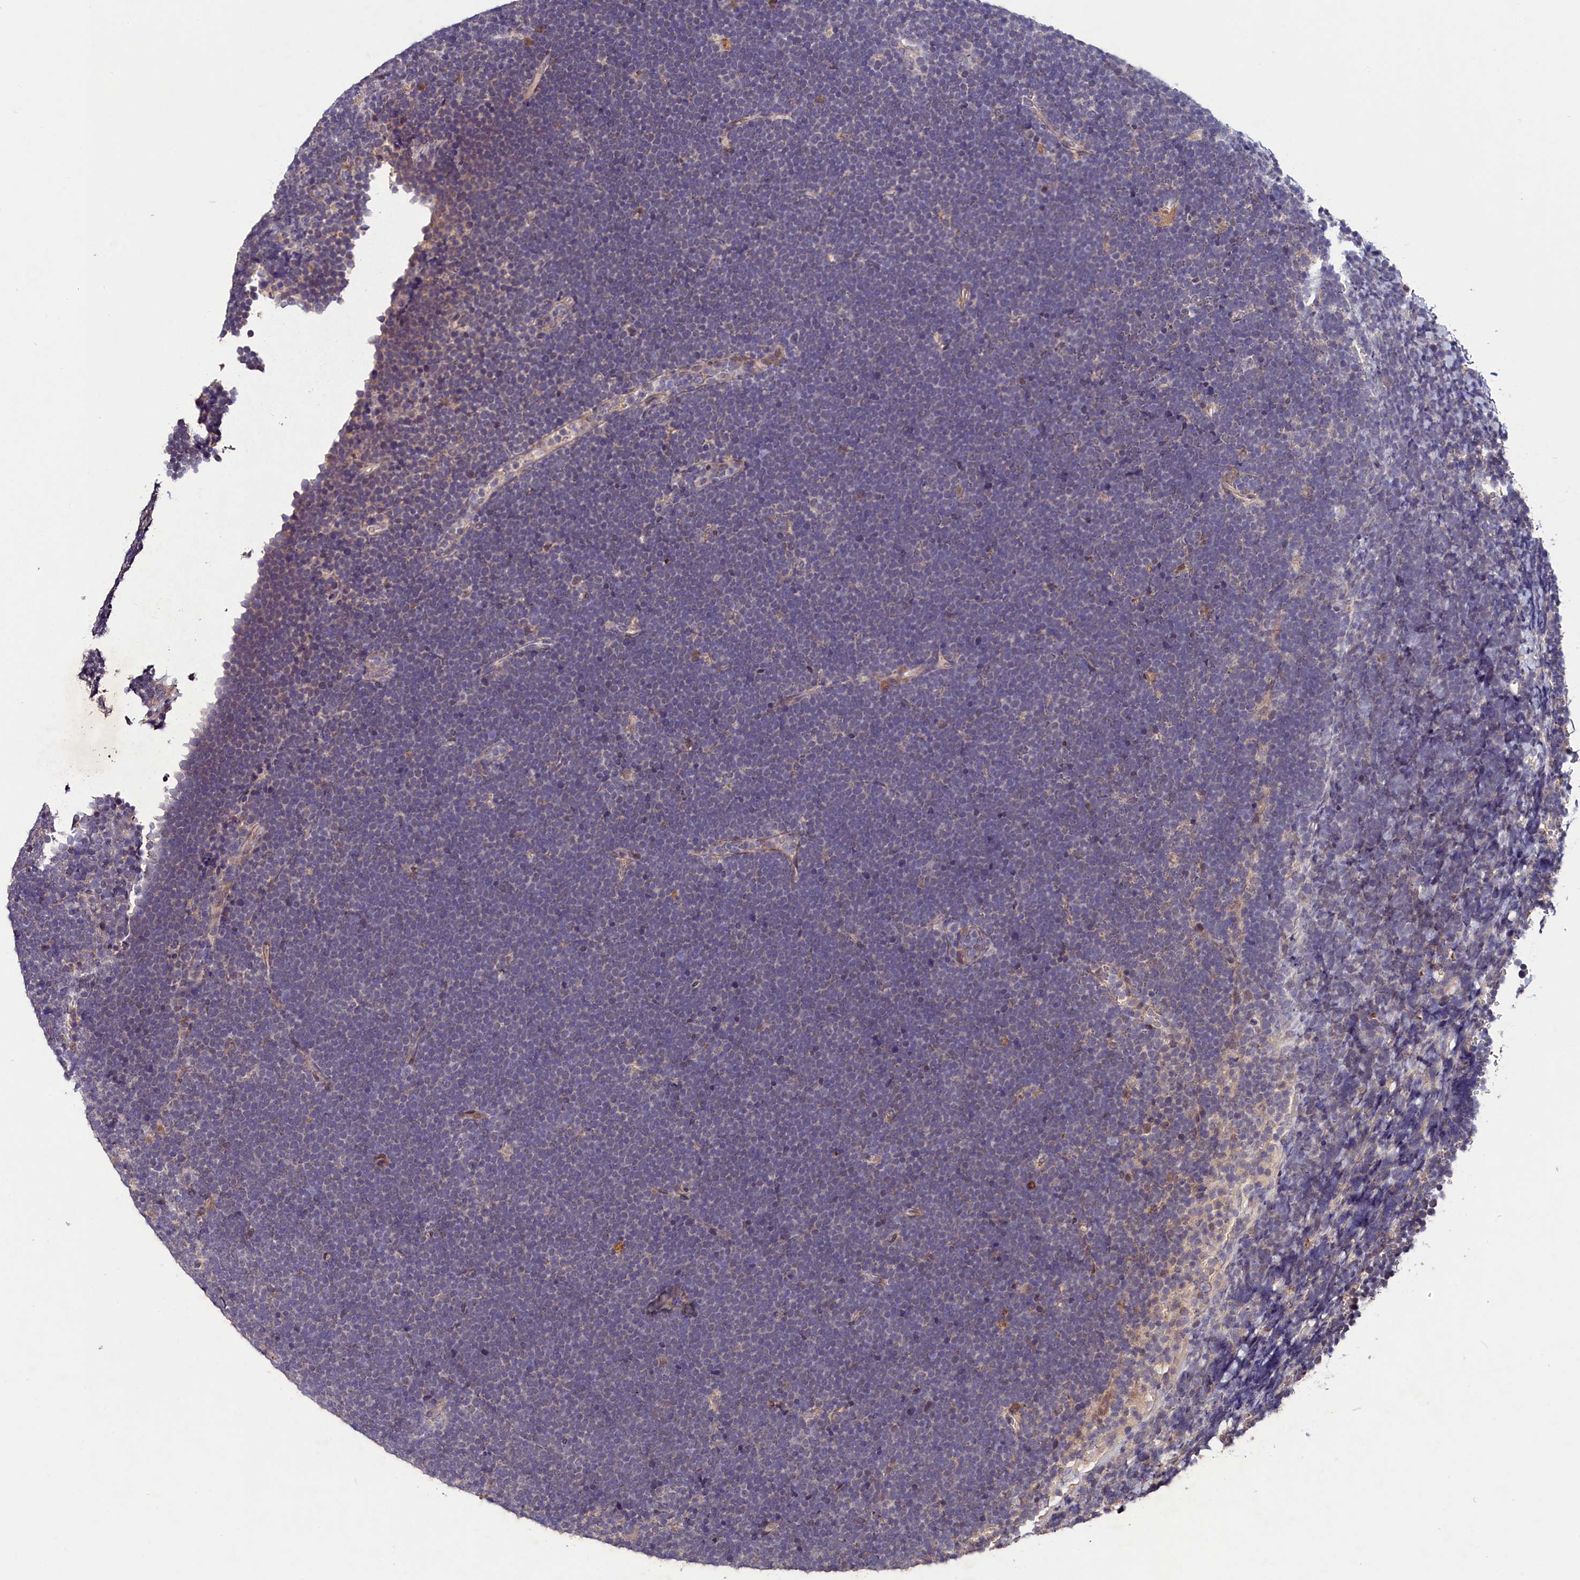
{"staining": {"intensity": "negative", "quantity": "none", "location": "none"}, "tissue": "lymphoma", "cell_type": "Tumor cells", "image_type": "cancer", "snomed": [{"axis": "morphology", "description": "Malignant lymphoma, non-Hodgkin's type, High grade"}, {"axis": "topography", "description": "Lymph node"}], "caption": "High power microscopy micrograph of an IHC histopathology image of lymphoma, revealing no significant positivity in tumor cells. (Immunohistochemistry (ihc), brightfield microscopy, high magnification).", "gene": "SLC39A6", "patient": {"sex": "male", "age": 13}}